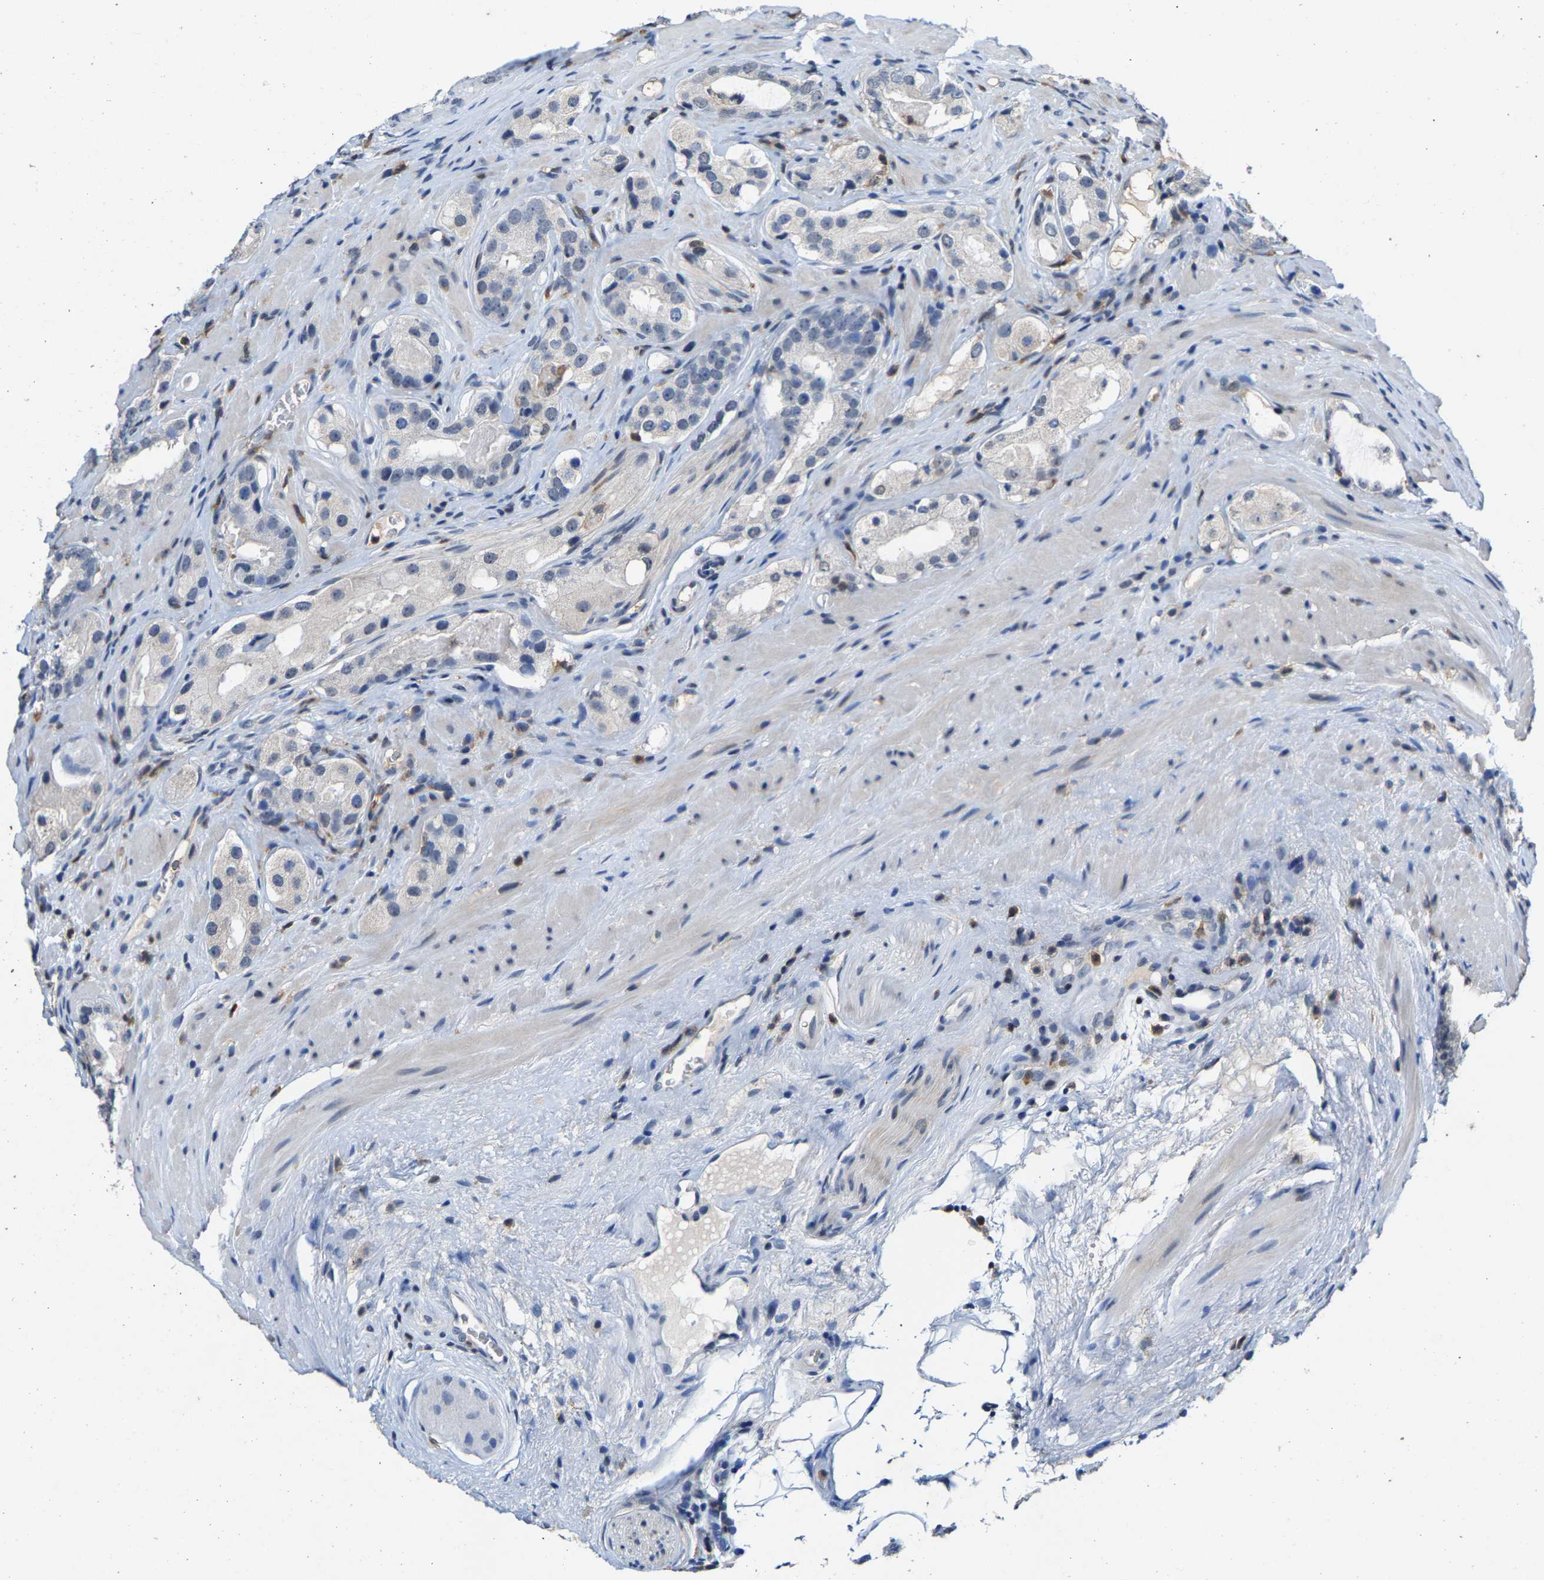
{"staining": {"intensity": "negative", "quantity": "none", "location": "none"}, "tissue": "prostate cancer", "cell_type": "Tumor cells", "image_type": "cancer", "snomed": [{"axis": "morphology", "description": "Adenocarcinoma, High grade"}, {"axis": "topography", "description": "Prostate"}], "caption": "Tumor cells show no significant expression in prostate cancer.", "gene": "FGD3", "patient": {"sex": "male", "age": 63}}